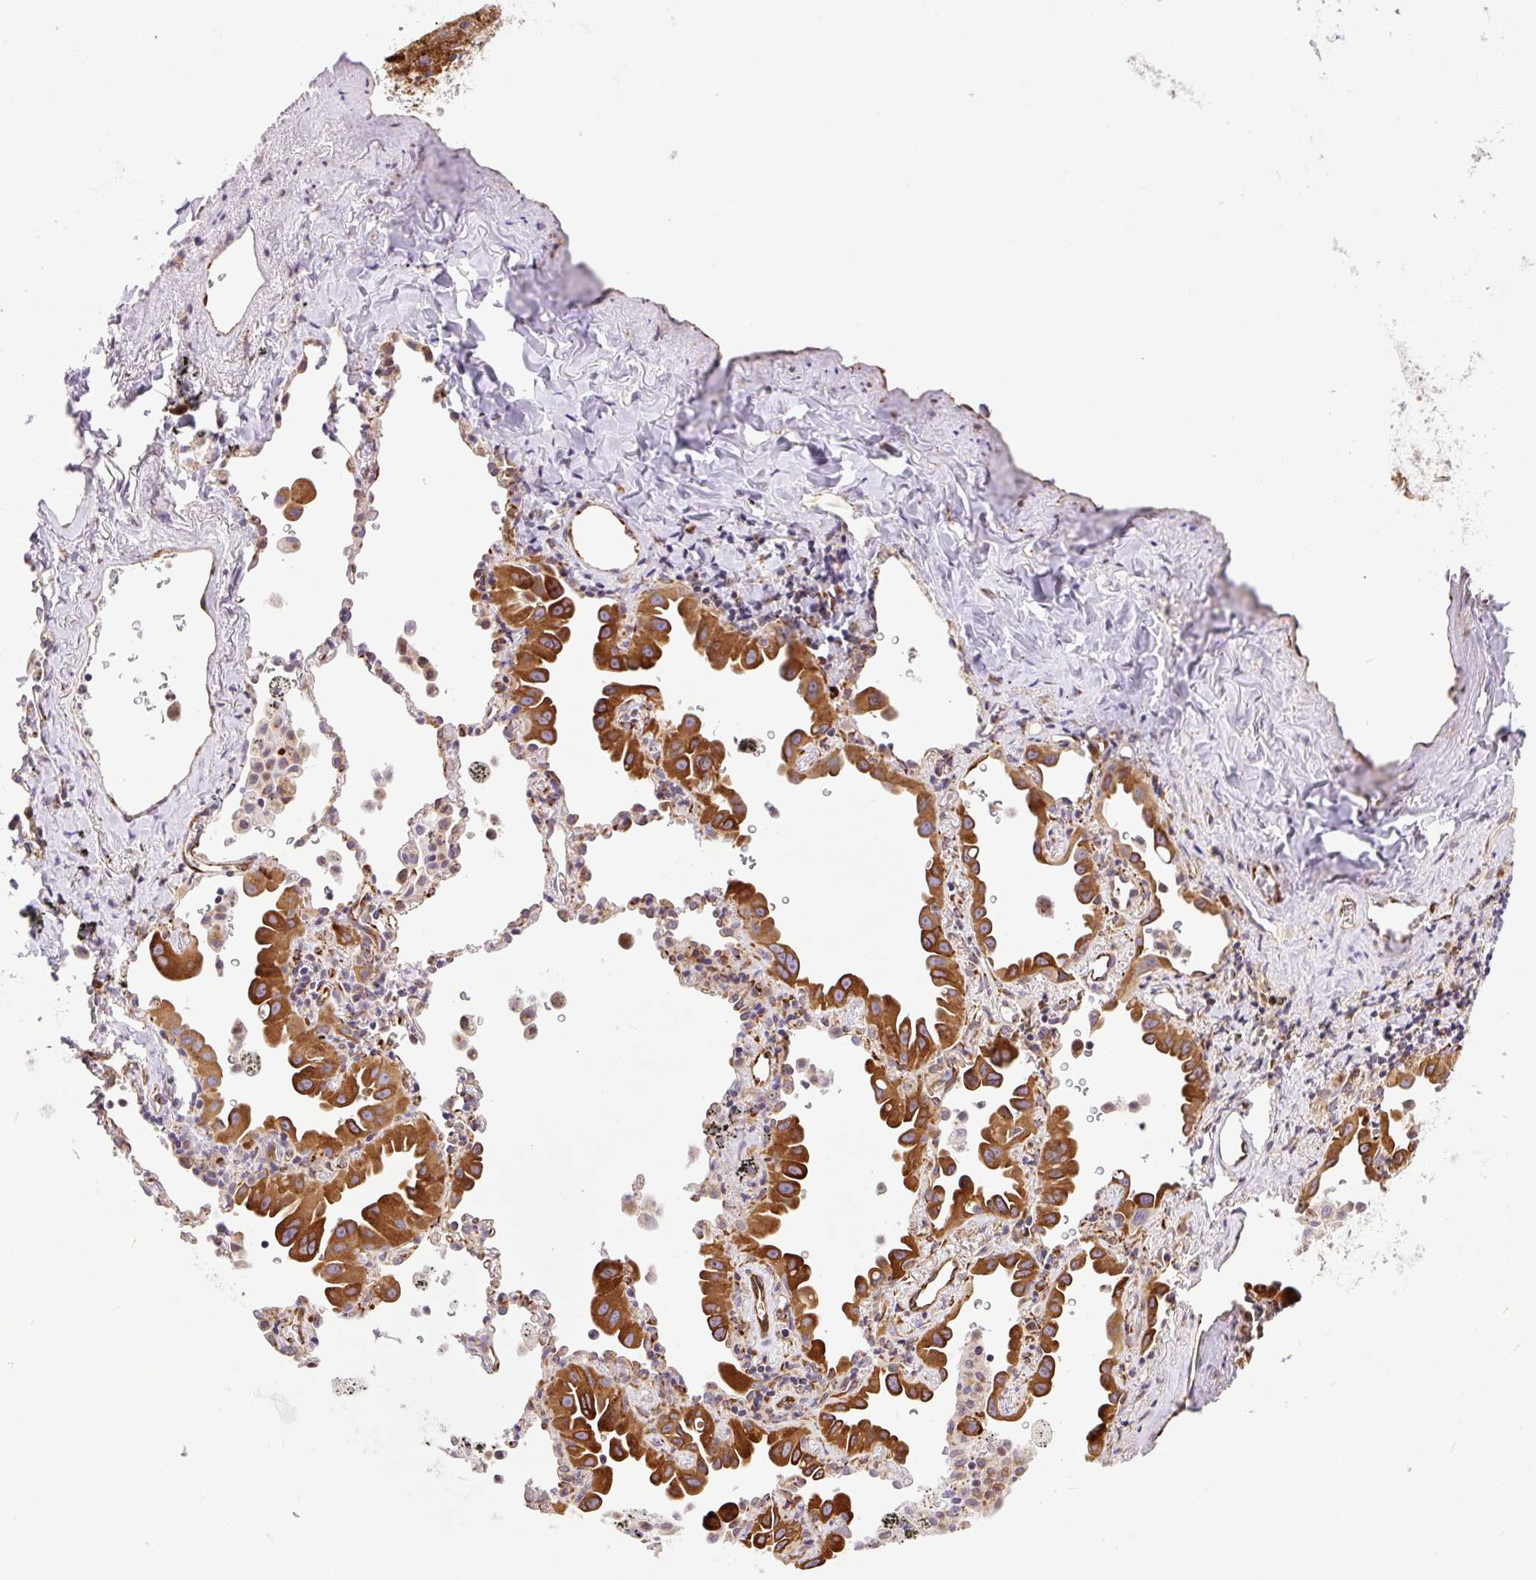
{"staining": {"intensity": "strong", "quantity": ">75%", "location": "cytoplasmic/membranous"}, "tissue": "lung cancer", "cell_type": "Tumor cells", "image_type": "cancer", "snomed": [{"axis": "morphology", "description": "Adenocarcinoma, NOS"}, {"axis": "topography", "description": "Lung"}], "caption": "Immunohistochemical staining of human lung cancer displays high levels of strong cytoplasmic/membranous protein expression in about >75% of tumor cells.", "gene": "RAB30", "patient": {"sex": "male", "age": 68}}